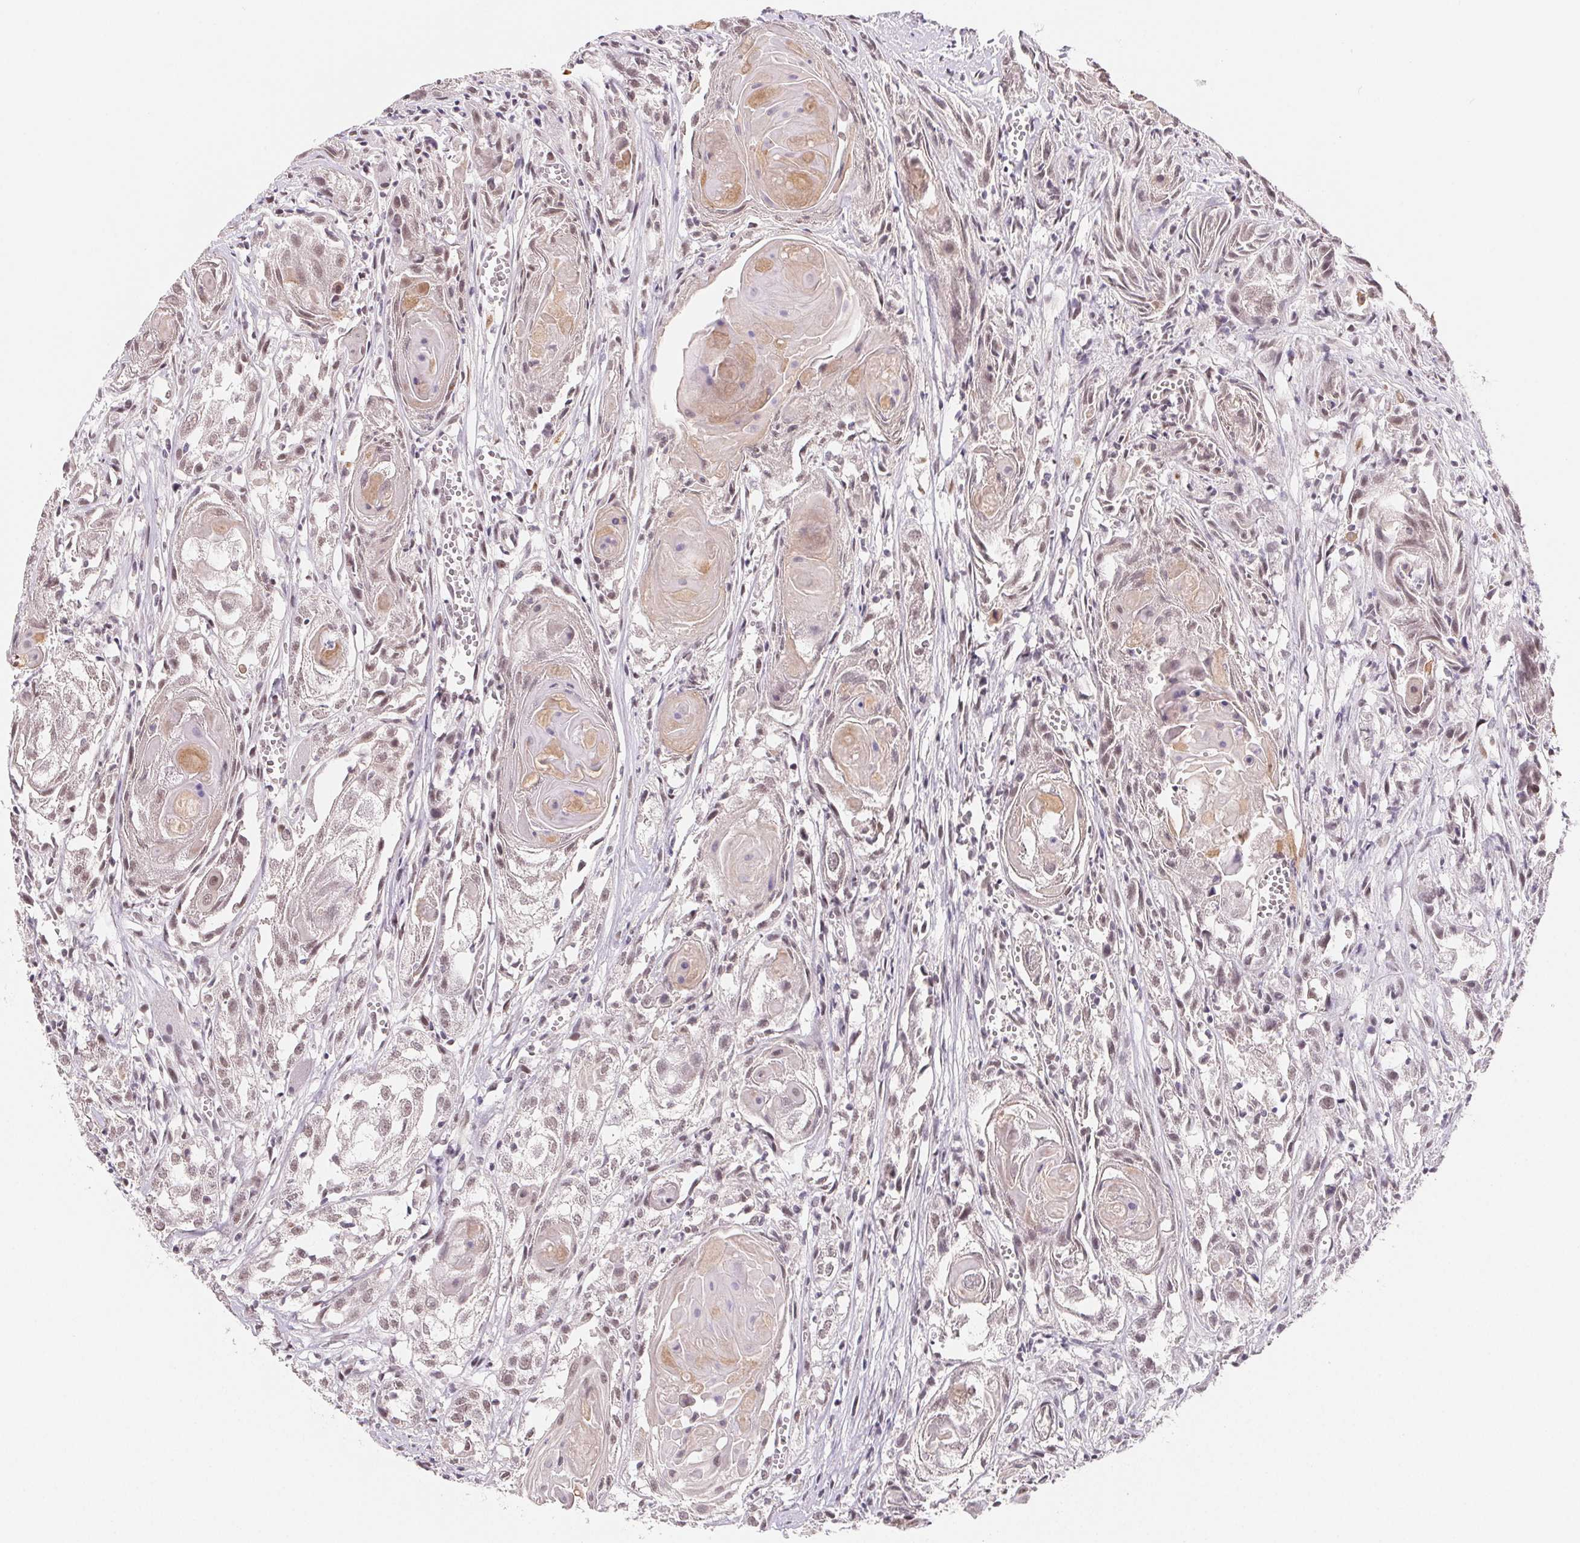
{"staining": {"intensity": "weak", "quantity": "25%-75%", "location": "cytoplasmic/membranous,nuclear"}, "tissue": "head and neck cancer", "cell_type": "Tumor cells", "image_type": "cancer", "snomed": [{"axis": "morphology", "description": "Squamous cell carcinoma, NOS"}, {"axis": "topography", "description": "Head-Neck"}], "caption": "IHC (DAB) staining of head and neck cancer (squamous cell carcinoma) shows weak cytoplasmic/membranous and nuclear protein staining in approximately 25%-75% of tumor cells.", "gene": "TCERG1", "patient": {"sex": "female", "age": 80}}